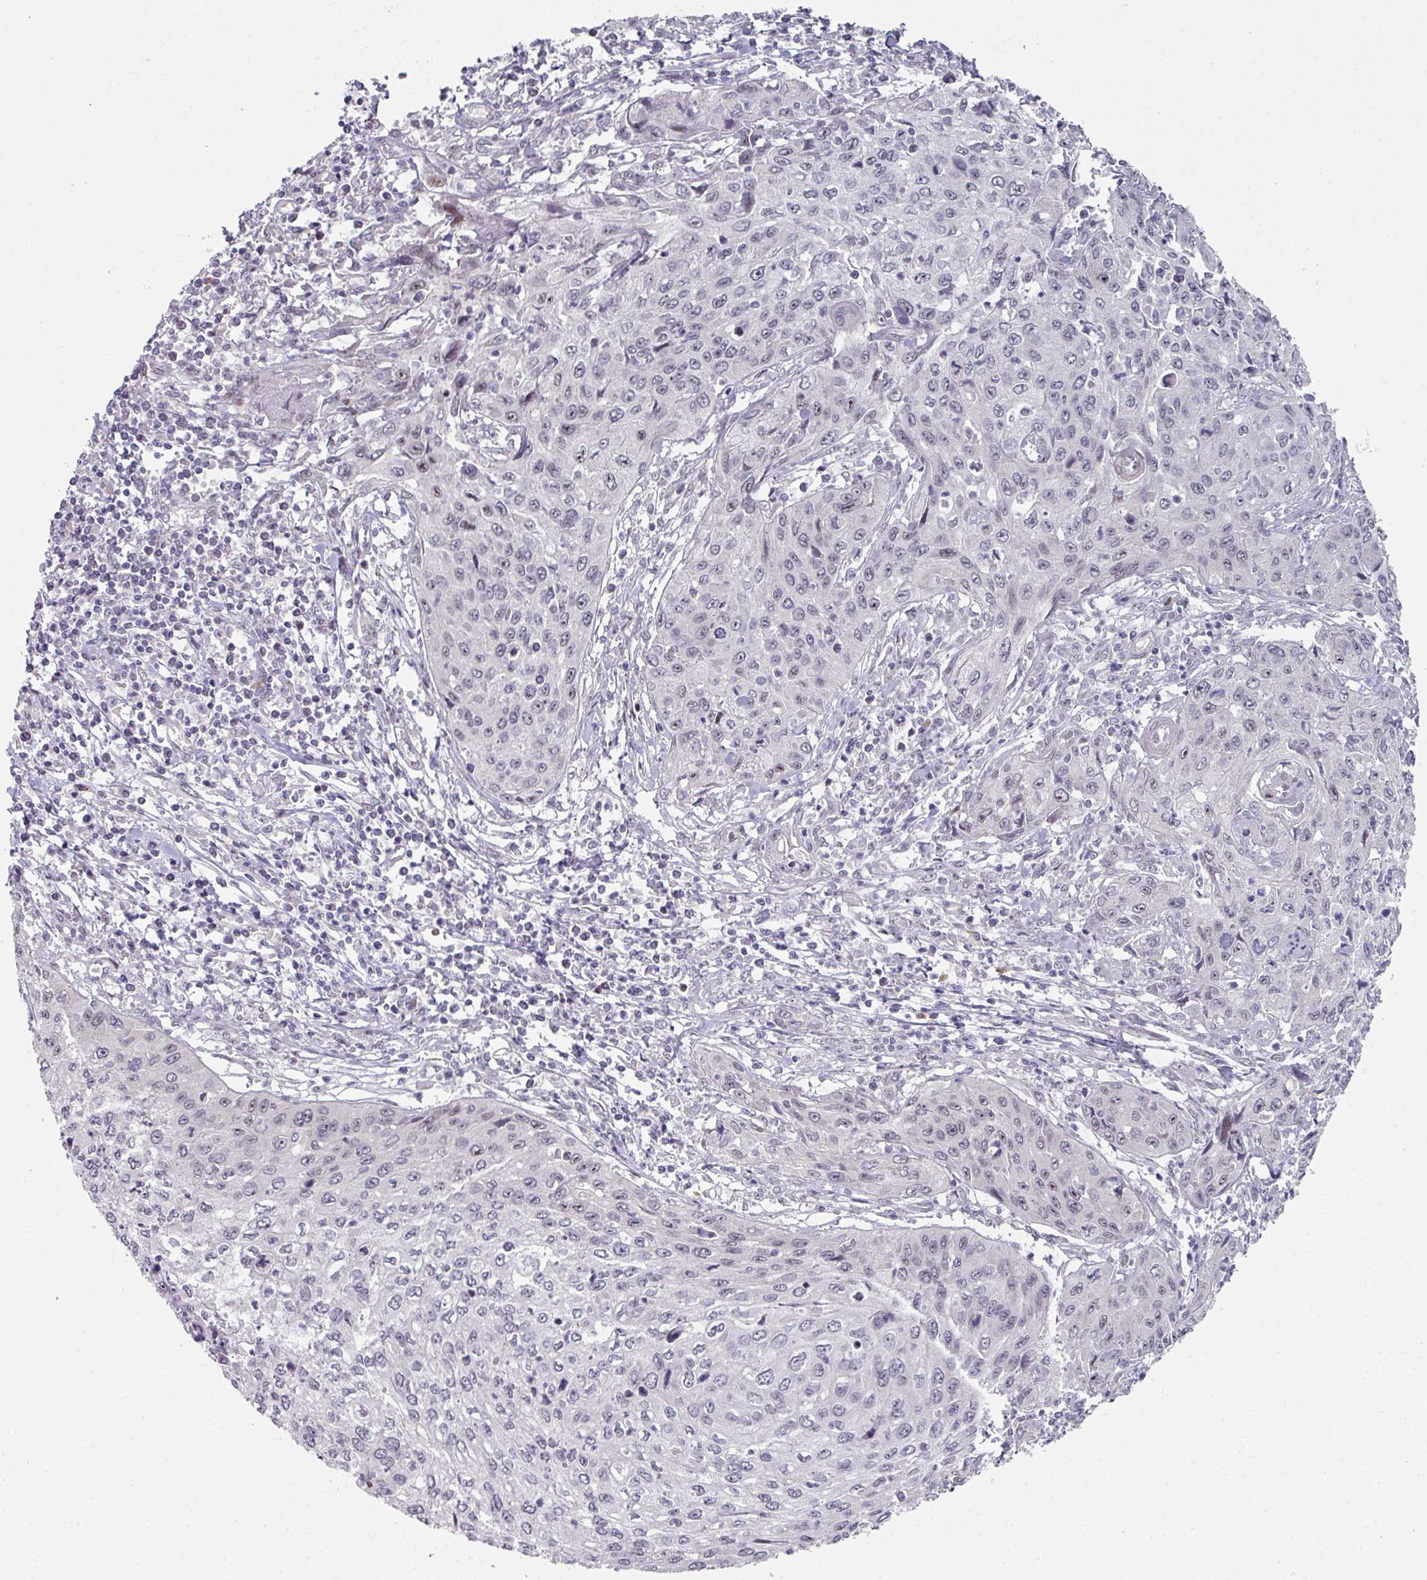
{"staining": {"intensity": "negative", "quantity": "none", "location": "none"}, "tissue": "cervical cancer", "cell_type": "Tumor cells", "image_type": "cancer", "snomed": [{"axis": "morphology", "description": "Squamous cell carcinoma, NOS"}, {"axis": "topography", "description": "Cervix"}], "caption": "Photomicrograph shows no protein staining in tumor cells of cervical cancer (squamous cell carcinoma) tissue. (Brightfield microscopy of DAB (3,3'-diaminobenzidine) IHC at high magnification).", "gene": "TMCC1", "patient": {"sex": "female", "age": 32}}